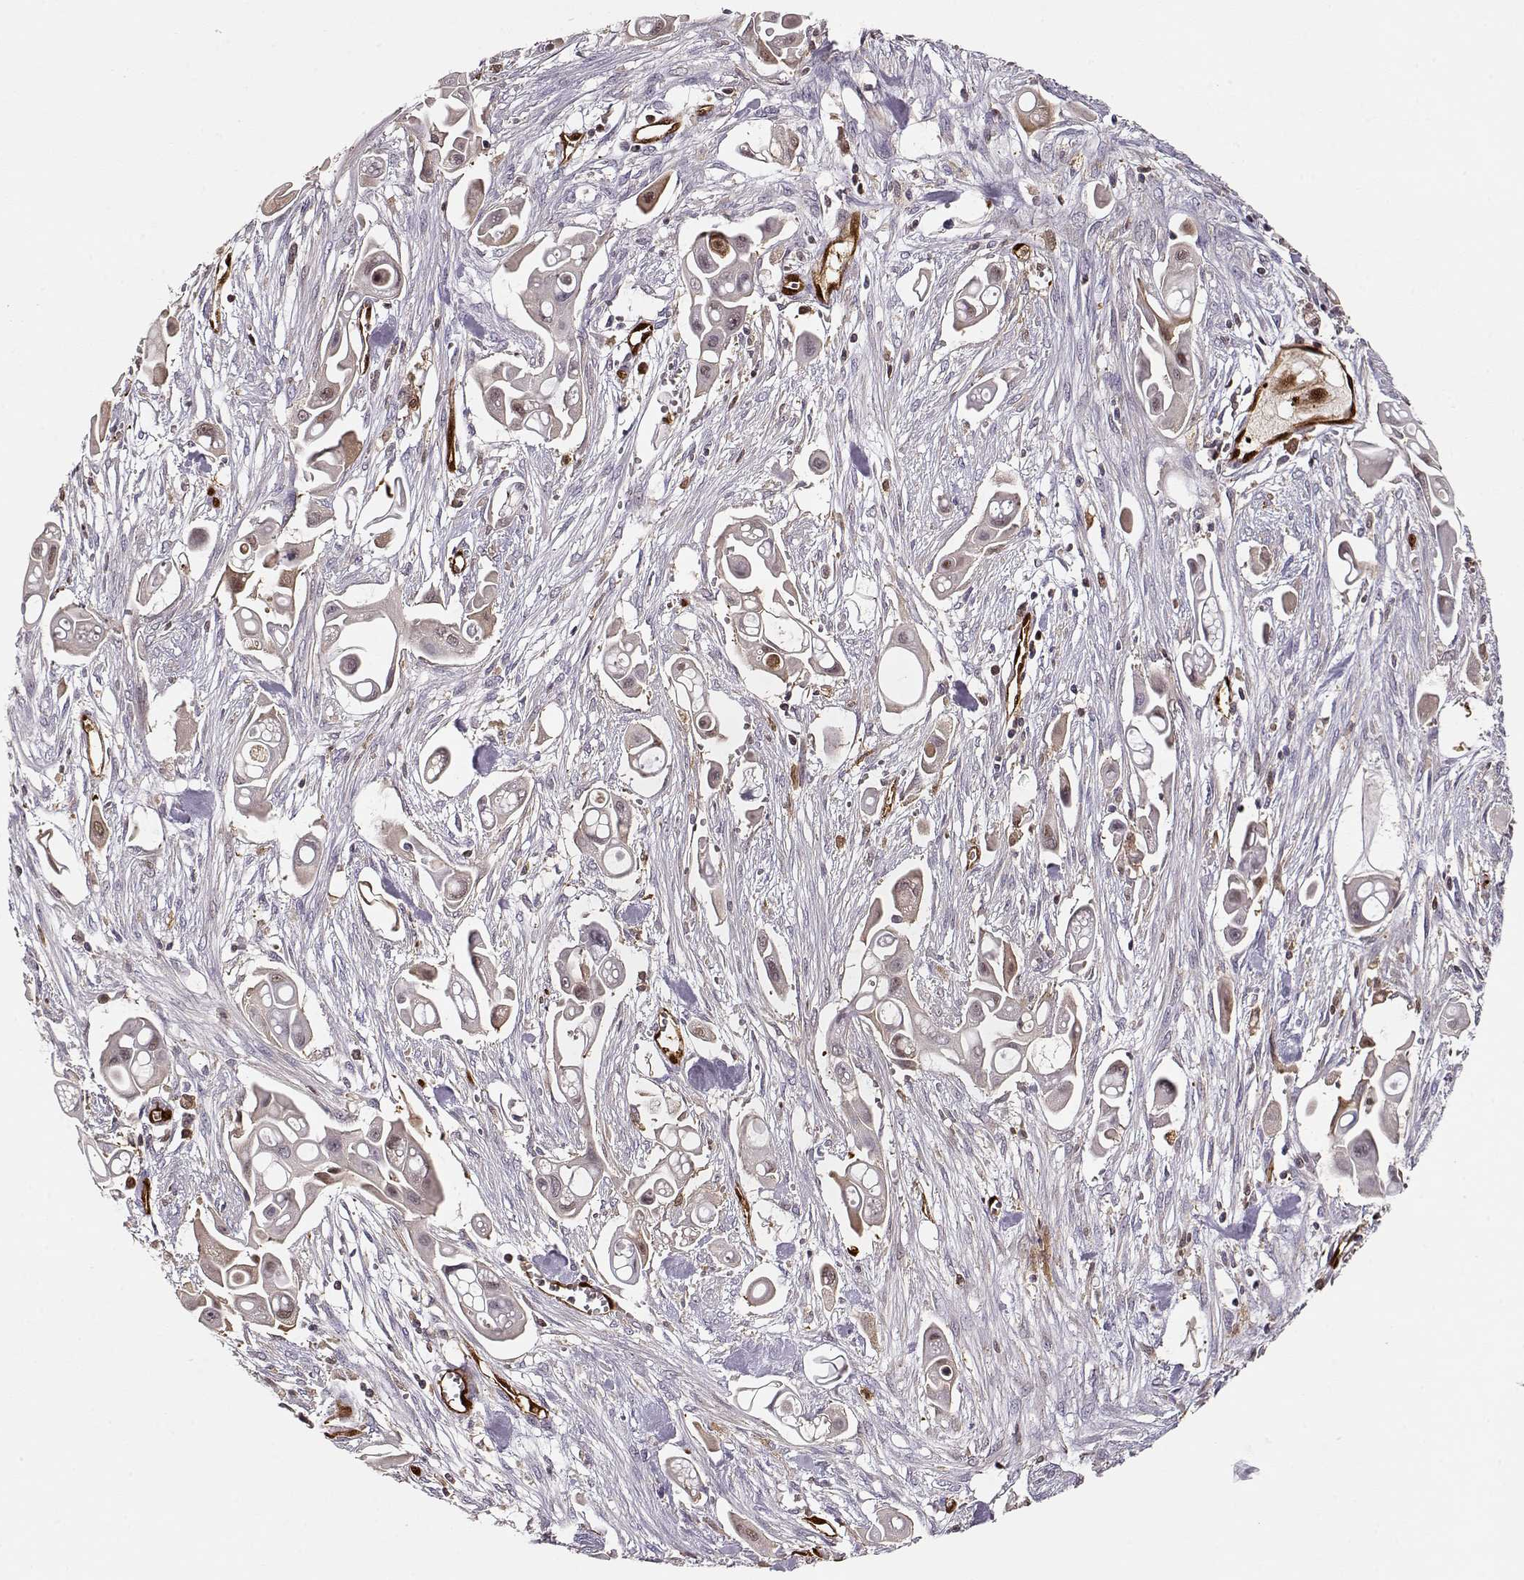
{"staining": {"intensity": "negative", "quantity": "none", "location": "none"}, "tissue": "pancreatic cancer", "cell_type": "Tumor cells", "image_type": "cancer", "snomed": [{"axis": "morphology", "description": "Adenocarcinoma, NOS"}, {"axis": "topography", "description": "Pancreas"}], "caption": "DAB (3,3'-diaminobenzidine) immunohistochemical staining of human pancreatic cancer reveals no significant staining in tumor cells. (DAB (3,3'-diaminobenzidine) IHC, high magnification).", "gene": "PNP", "patient": {"sex": "male", "age": 50}}